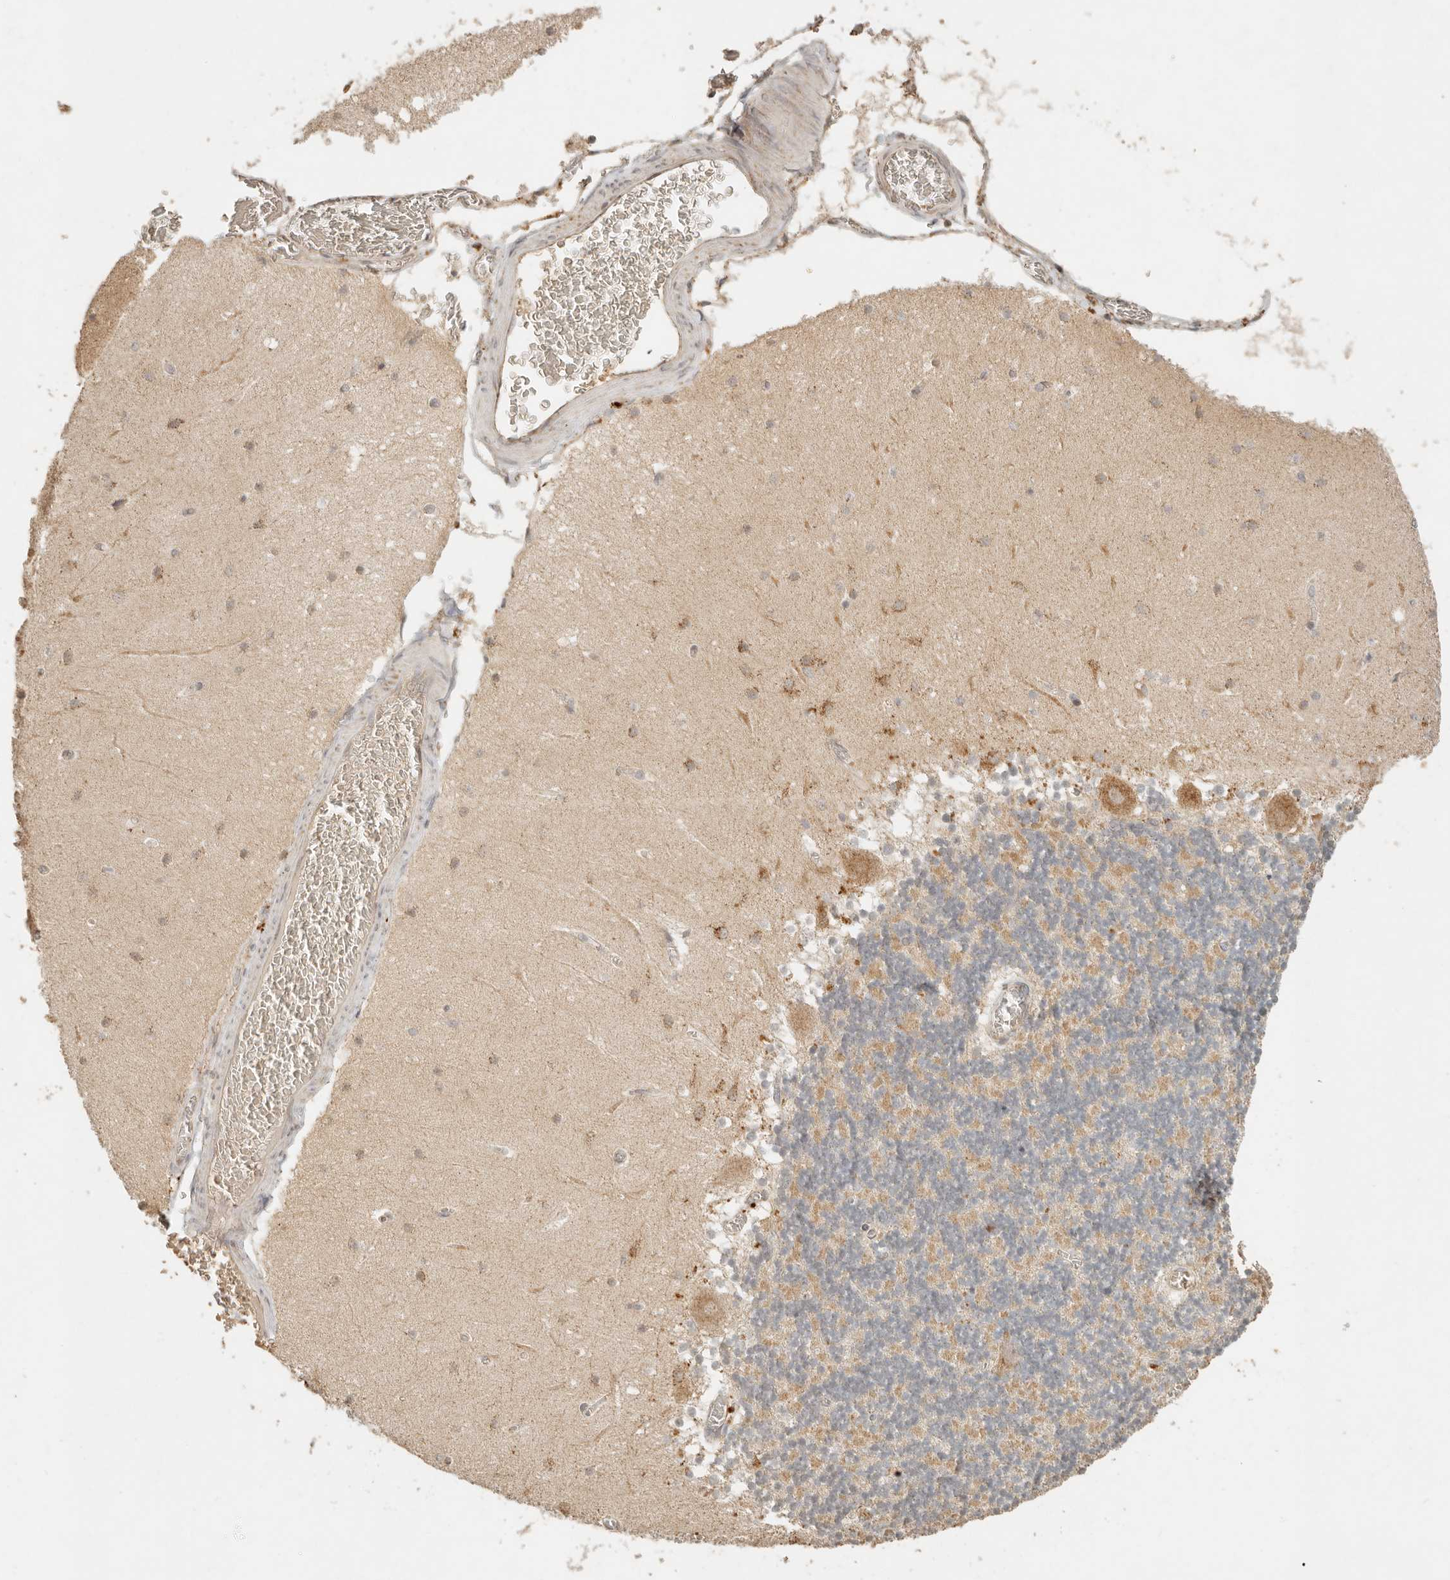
{"staining": {"intensity": "moderate", "quantity": ">75%", "location": "cytoplasmic/membranous"}, "tissue": "cerebellum", "cell_type": "Cells in granular layer", "image_type": "normal", "snomed": [{"axis": "morphology", "description": "Normal tissue, NOS"}, {"axis": "topography", "description": "Cerebellum"}], "caption": "Cells in granular layer show medium levels of moderate cytoplasmic/membranous staining in about >75% of cells in normal cerebellum. (brown staining indicates protein expression, while blue staining denotes nuclei).", "gene": "MRPL55", "patient": {"sex": "female", "age": 28}}